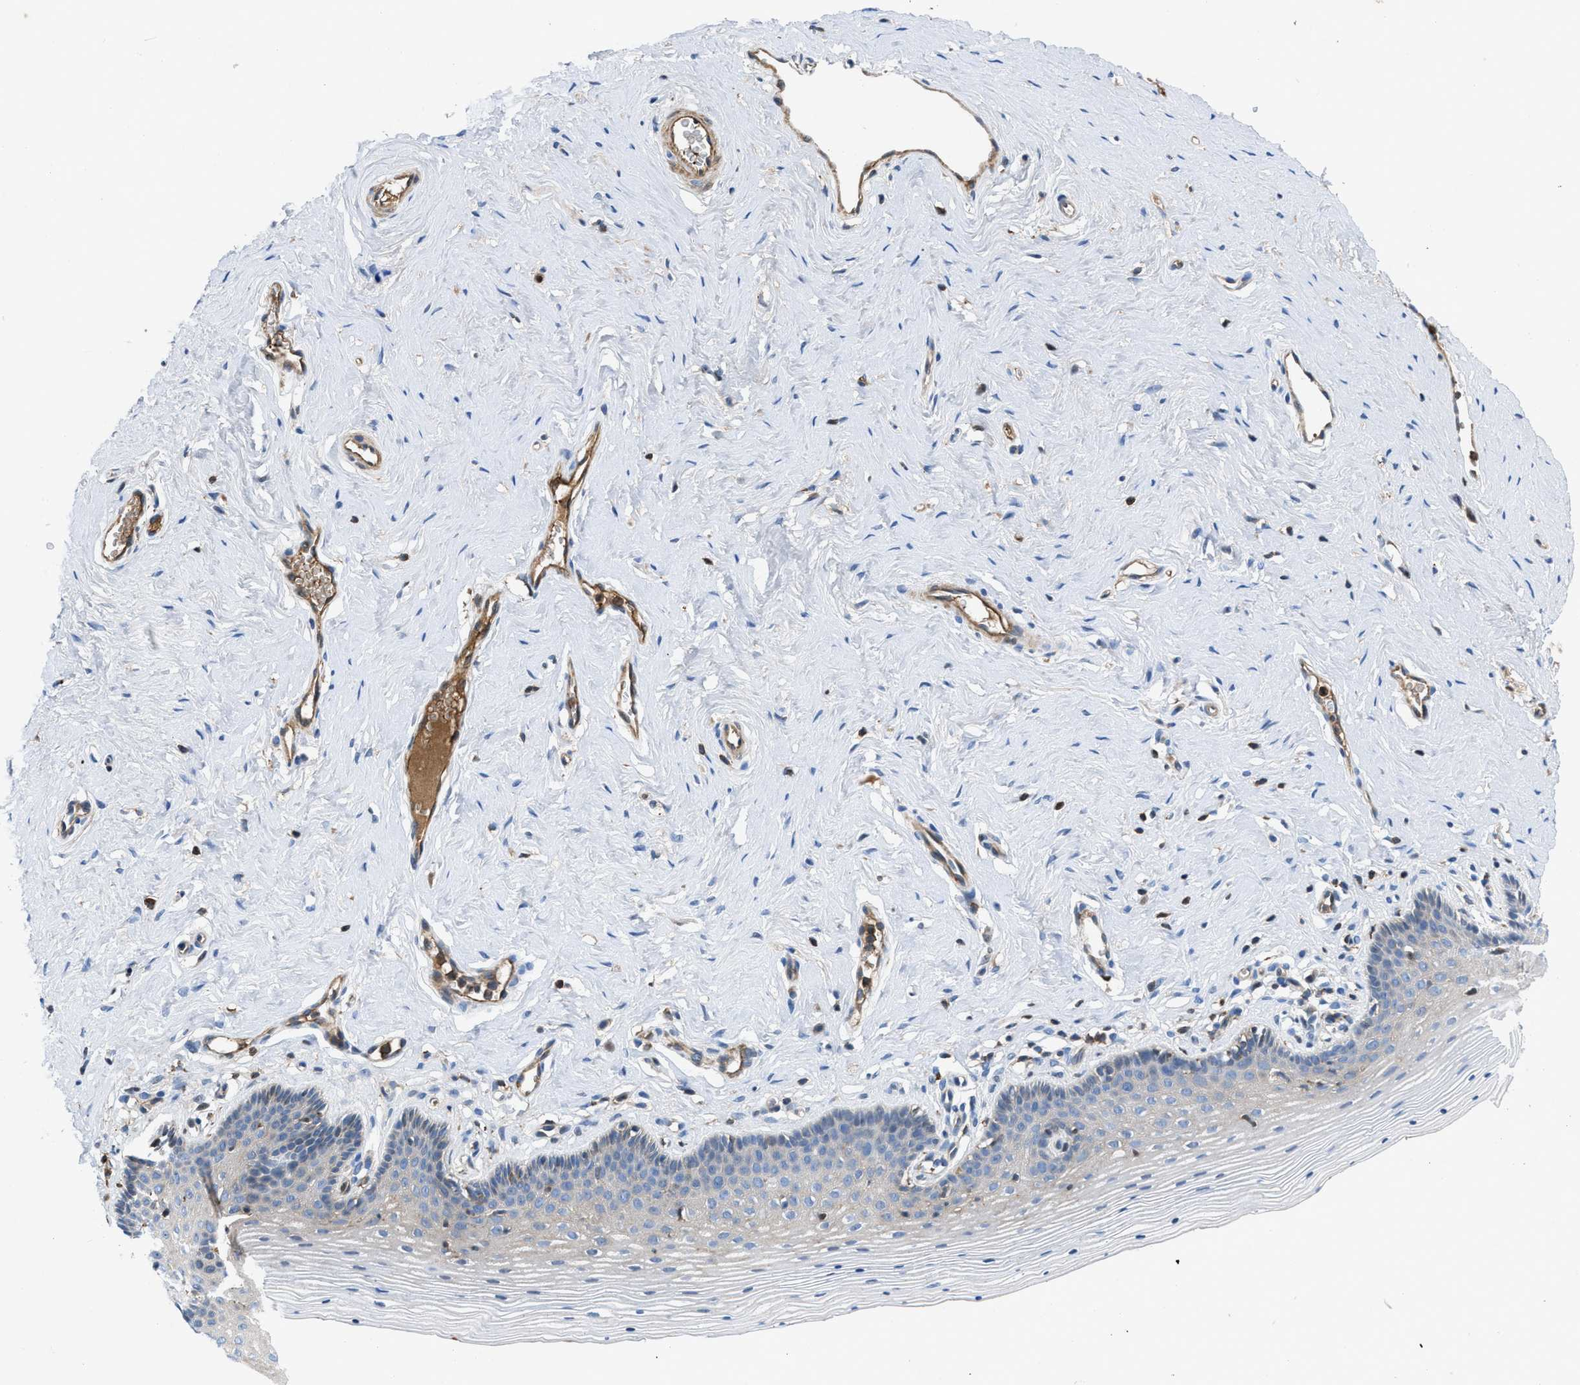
{"staining": {"intensity": "negative", "quantity": "none", "location": "none"}, "tissue": "vagina", "cell_type": "Squamous epithelial cells", "image_type": "normal", "snomed": [{"axis": "morphology", "description": "Normal tissue, NOS"}, {"axis": "topography", "description": "Vagina"}], "caption": "High power microscopy micrograph of an IHC micrograph of benign vagina, revealing no significant staining in squamous epithelial cells.", "gene": "ATP6V0D1", "patient": {"sex": "female", "age": 32}}